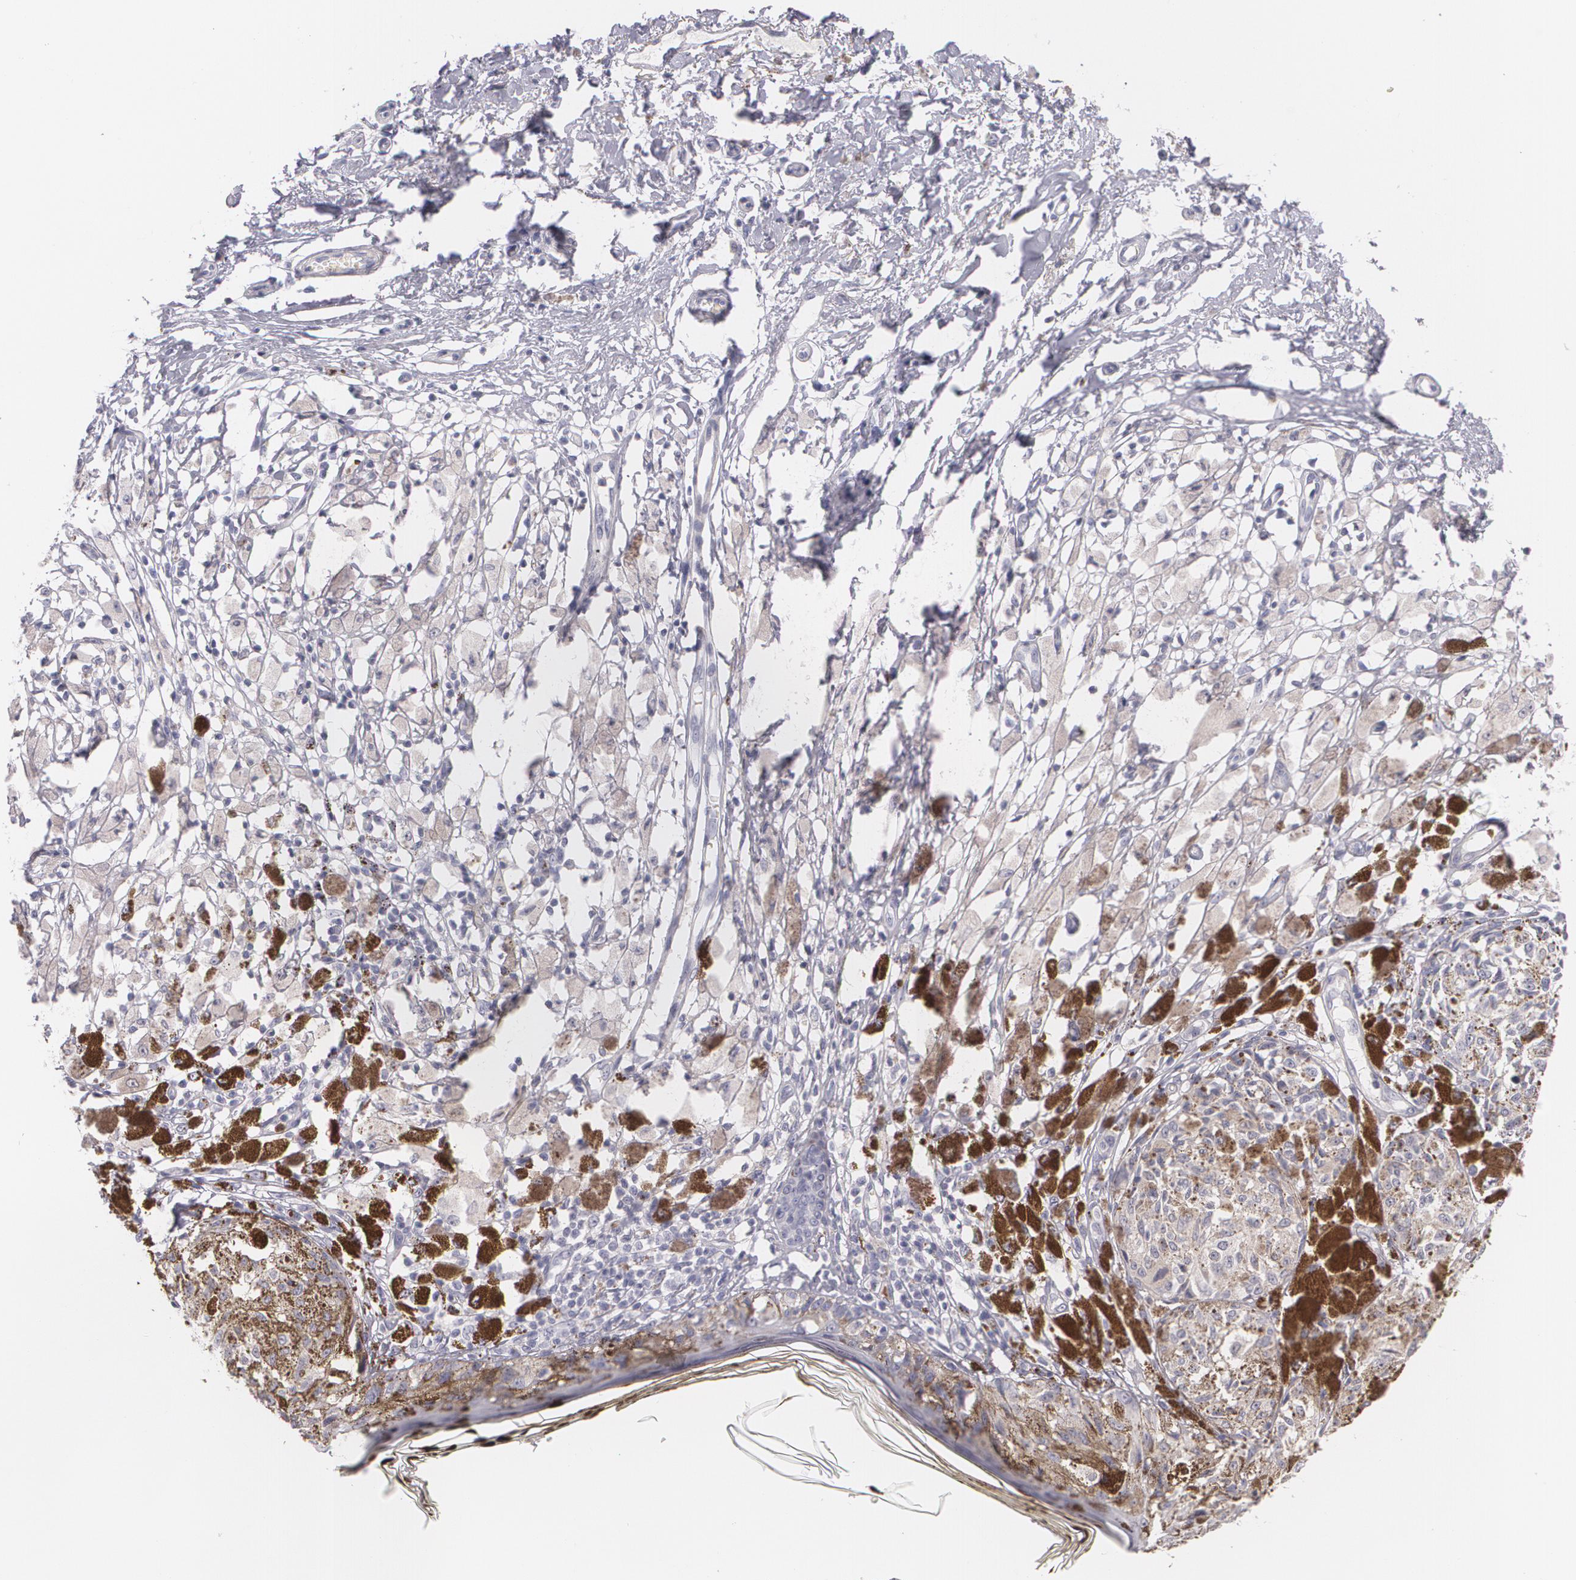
{"staining": {"intensity": "negative", "quantity": "none", "location": "none"}, "tissue": "melanoma", "cell_type": "Tumor cells", "image_type": "cancer", "snomed": [{"axis": "morphology", "description": "Malignant melanoma, NOS"}, {"axis": "topography", "description": "Skin"}], "caption": "High magnification brightfield microscopy of melanoma stained with DAB (brown) and counterstained with hematoxylin (blue): tumor cells show no significant expression.", "gene": "FAM181A", "patient": {"sex": "male", "age": 88}}